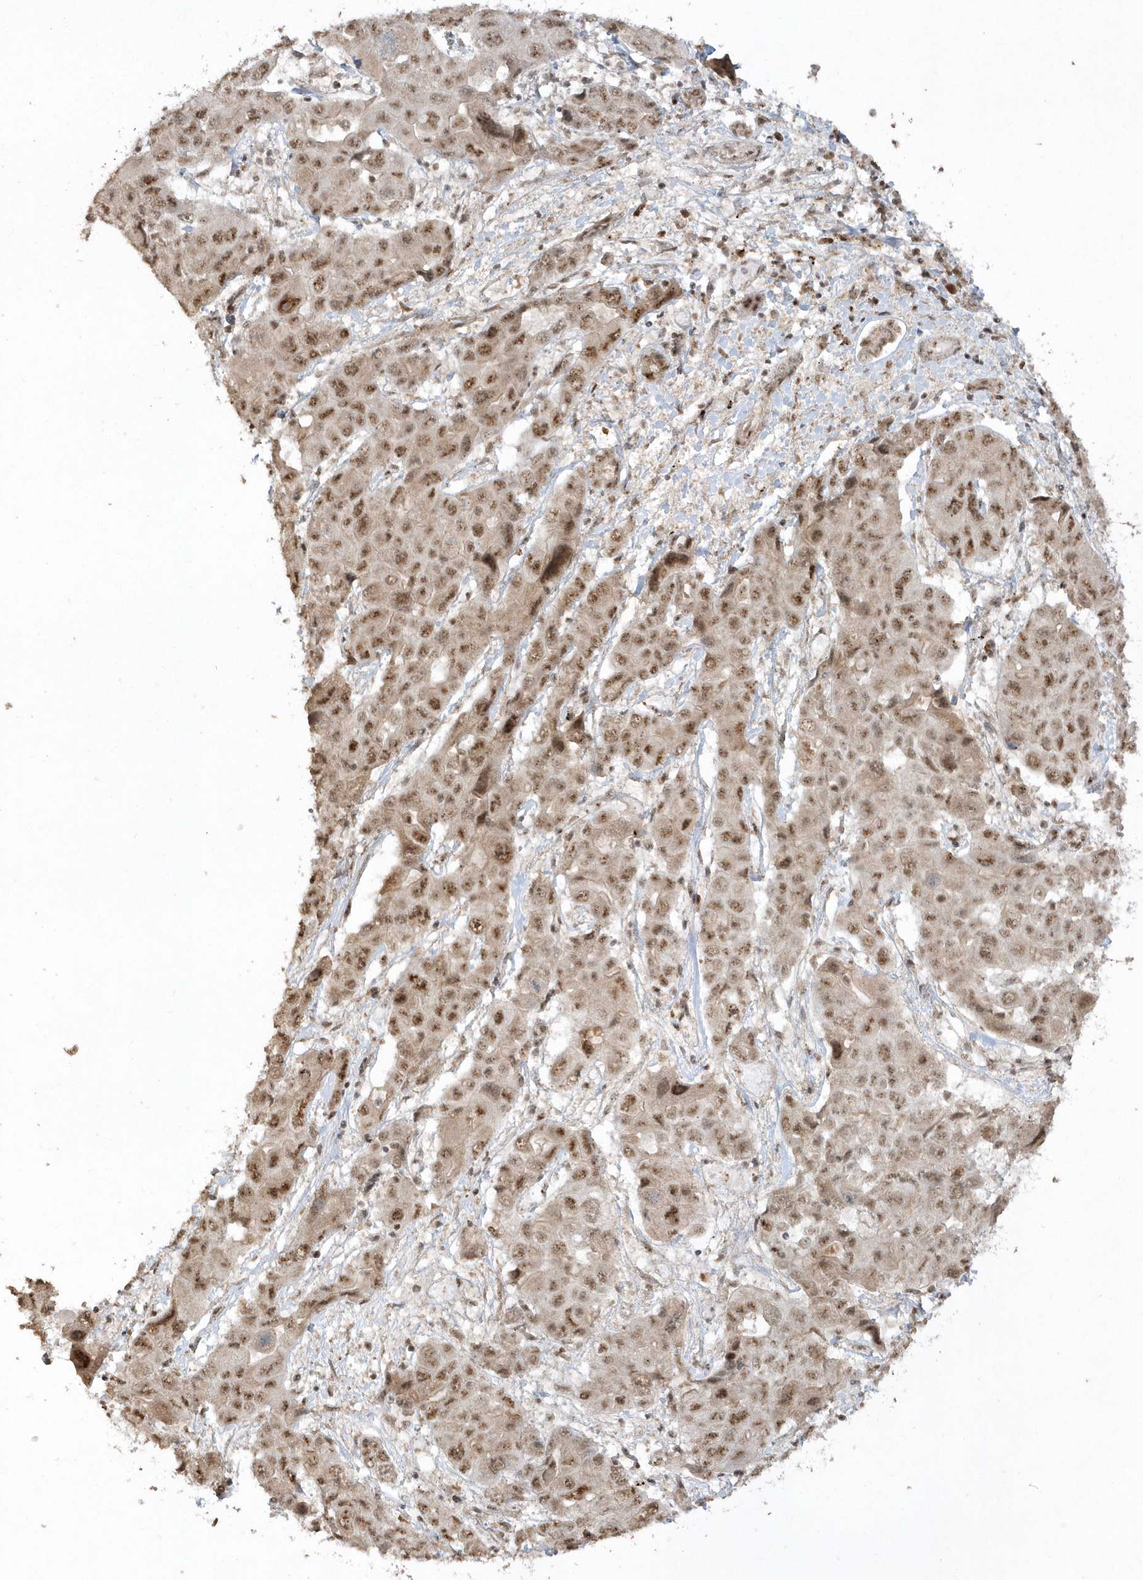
{"staining": {"intensity": "moderate", "quantity": ">75%", "location": "nuclear"}, "tissue": "liver cancer", "cell_type": "Tumor cells", "image_type": "cancer", "snomed": [{"axis": "morphology", "description": "Cholangiocarcinoma"}, {"axis": "topography", "description": "Liver"}], "caption": "The histopathology image displays a brown stain indicating the presence of a protein in the nuclear of tumor cells in cholangiocarcinoma (liver).", "gene": "POLR3B", "patient": {"sex": "male", "age": 67}}